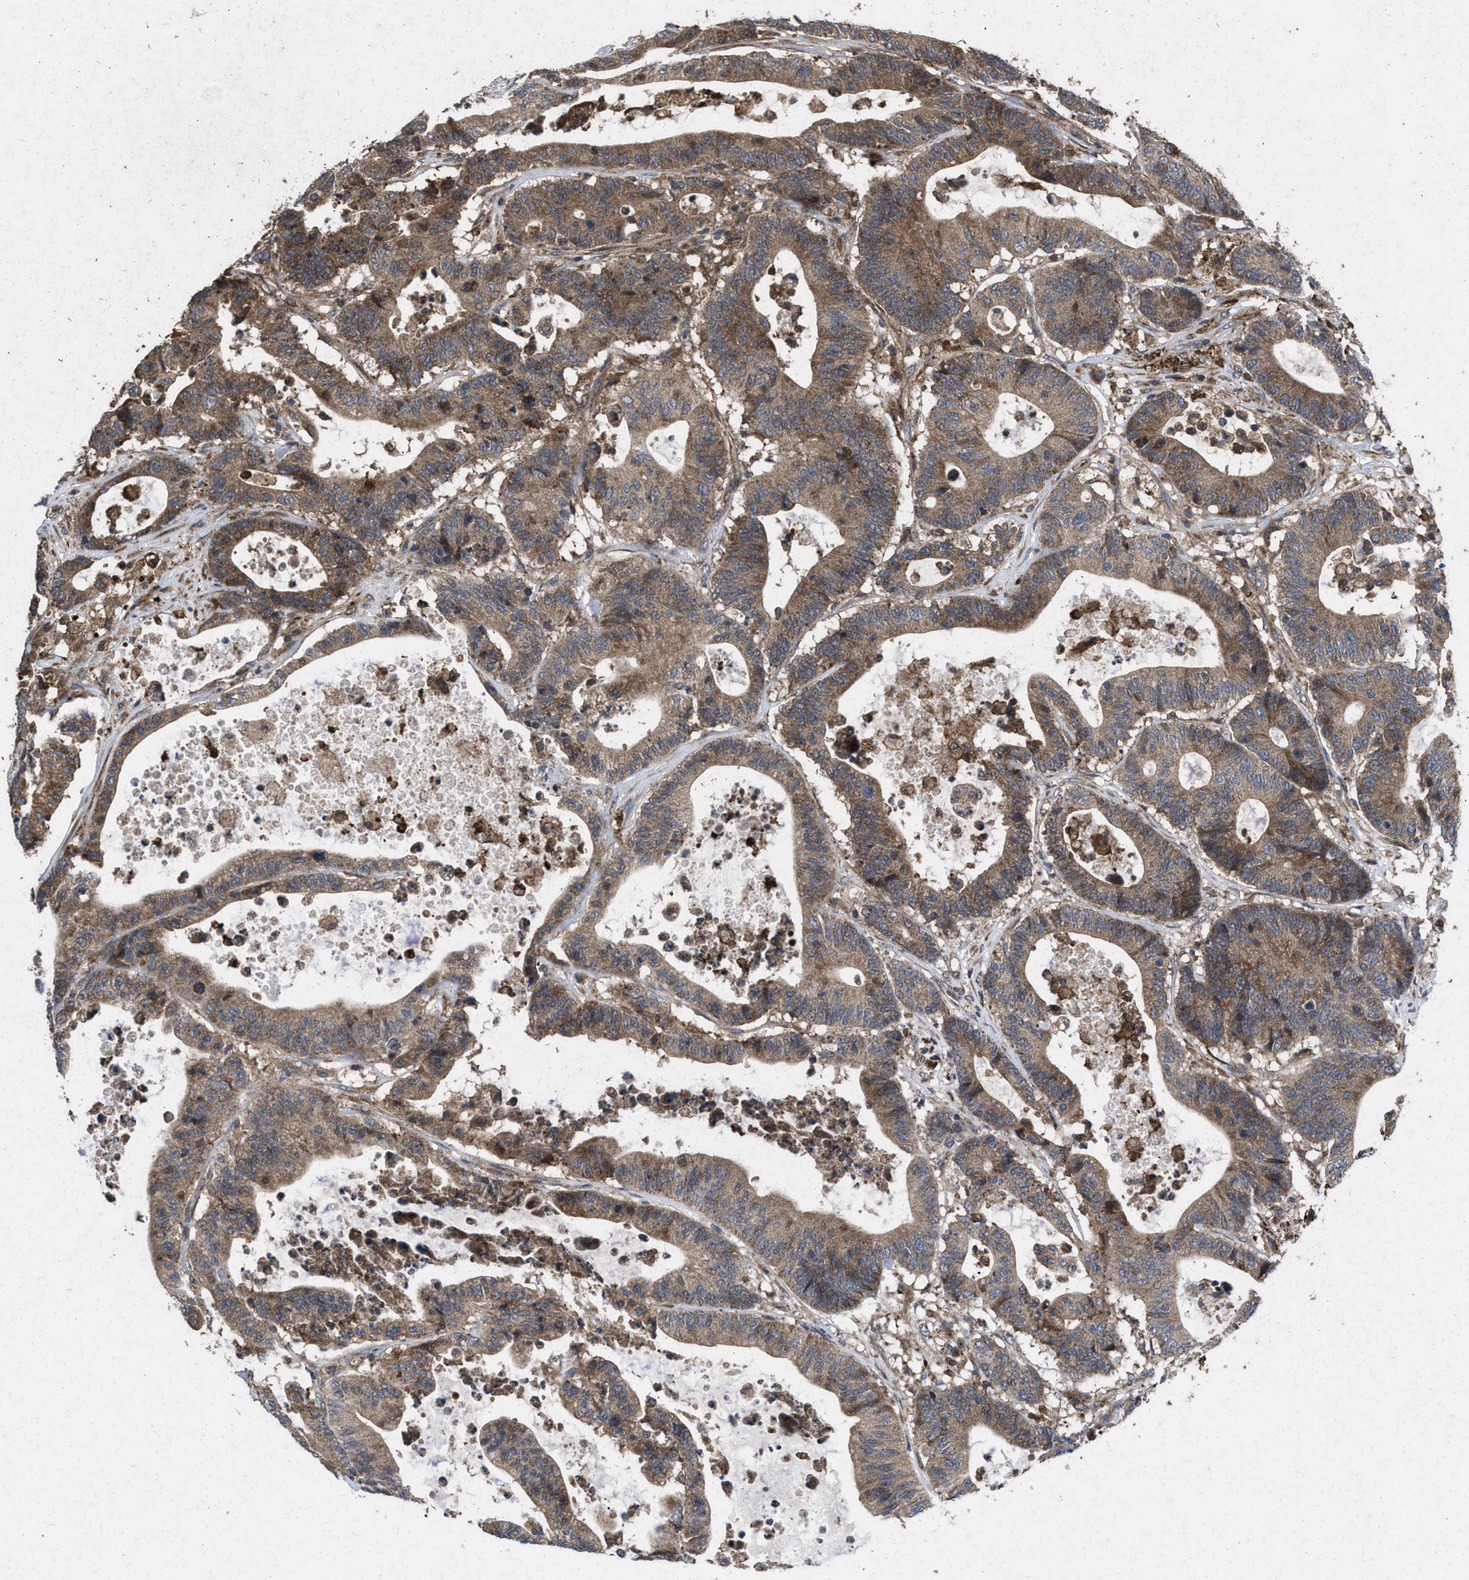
{"staining": {"intensity": "moderate", "quantity": ">75%", "location": "cytoplasmic/membranous"}, "tissue": "colorectal cancer", "cell_type": "Tumor cells", "image_type": "cancer", "snomed": [{"axis": "morphology", "description": "Adenocarcinoma, NOS"}, {"axis": "topography", "description": "Colon"}], "caption": "Colorectal adenocarcinoma stained with DAB (3,3'-diaminobenzidine) immunohistochemistry exhibits medium levels of moderate cytoplasmic/membranous positivity in about >75% of tumor cells.", "gene": "MSI2", "patient": {"sex": "female", "age": 84}}